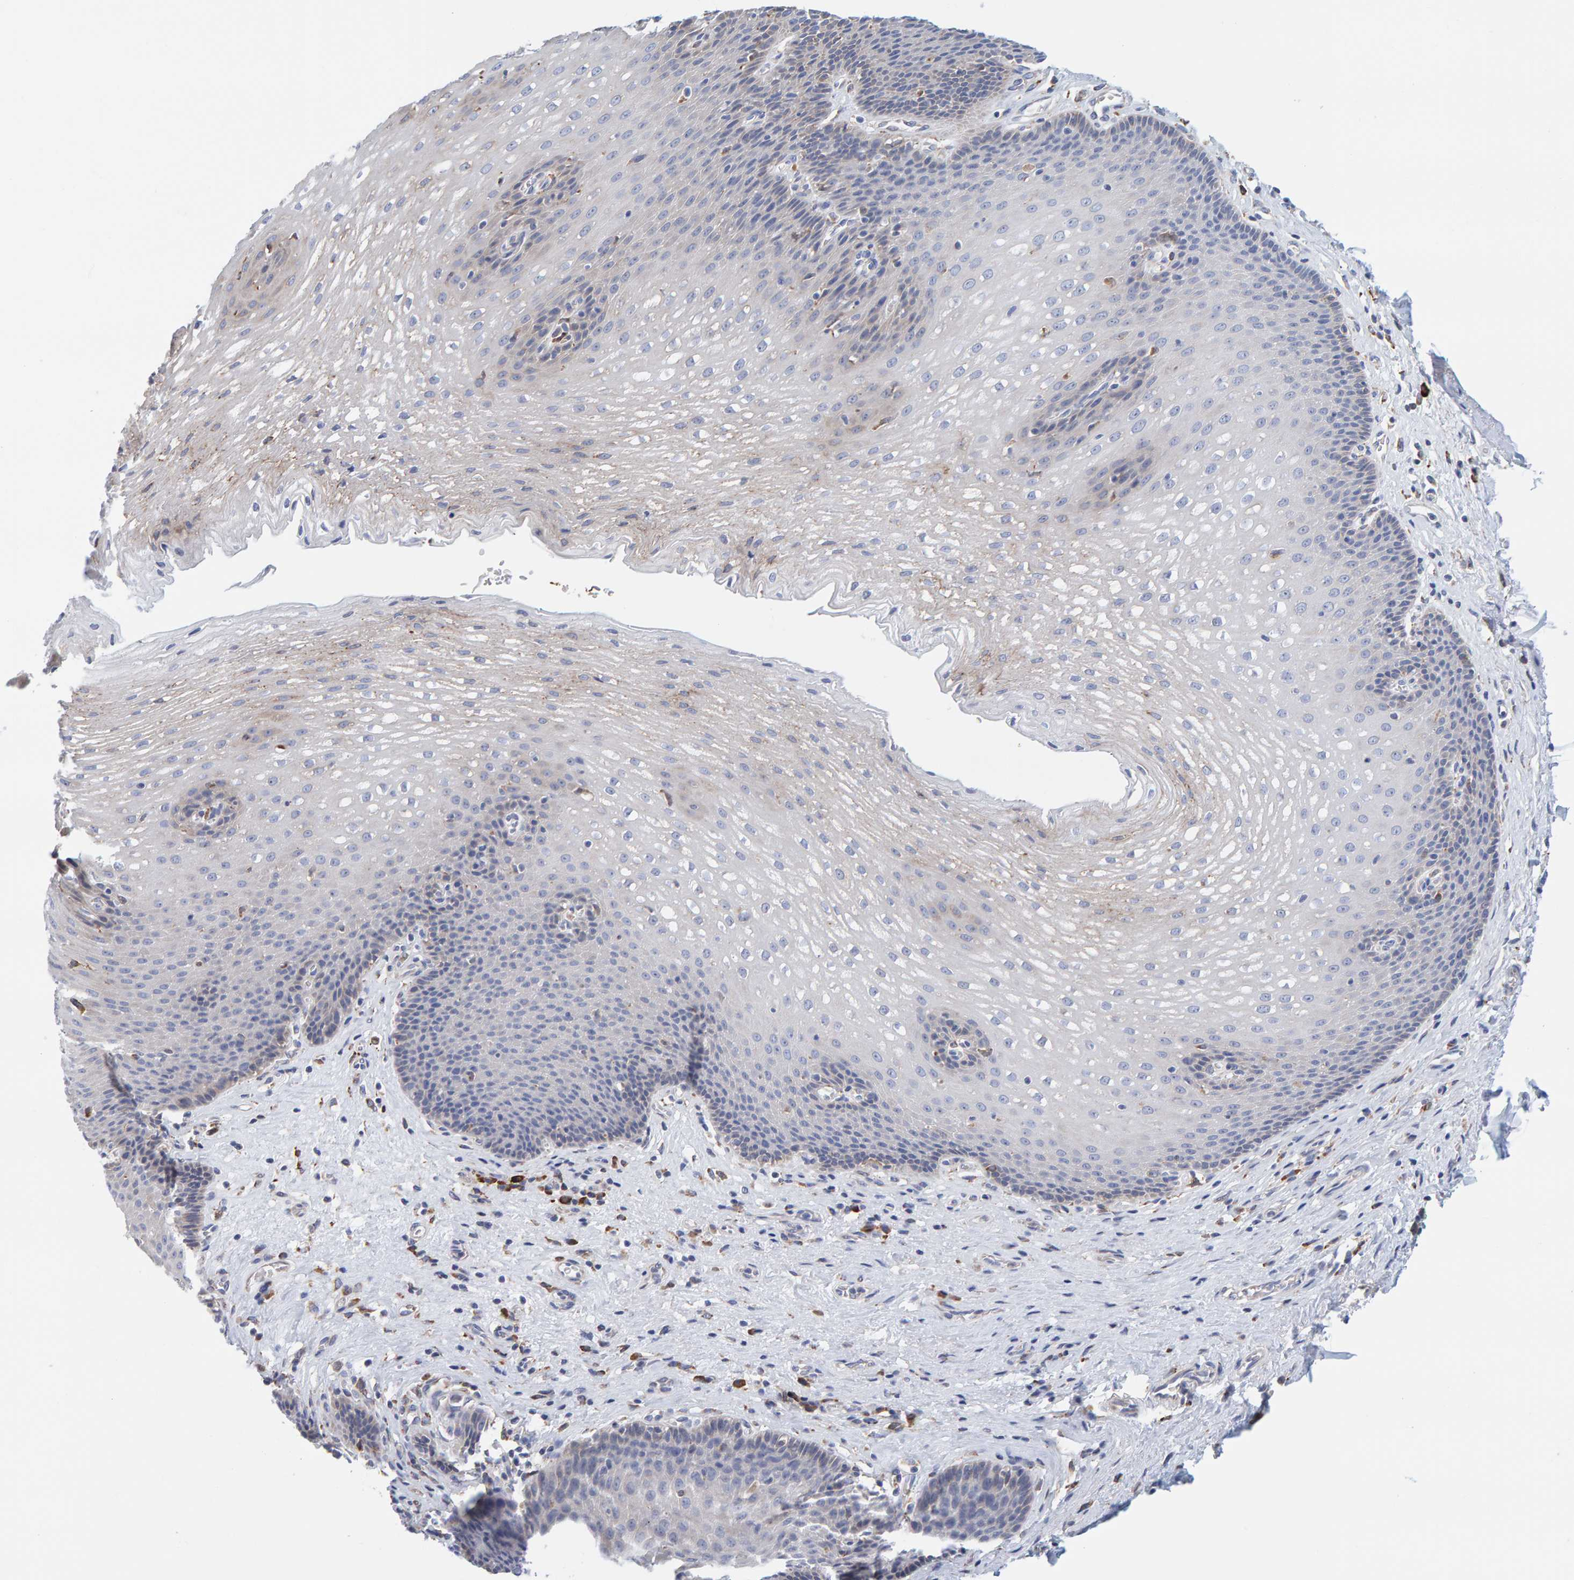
{"staining": {"intensity": "negative", "quantity": "none", "location": "none"}, "tissue": "esophagus", "cell_type": "Squamous epithelial cells", "image_type": "normal", "snomed": [{"axis": "morphology", "description": "Normal tissue, NOS"}, {"axis": "topography", "description": "Esophagus"}], "caption": "A high-resolution histopathology image shows immunohistochemistry staining of benign esophagus, which demonstrates no significant staining in squamous epithelial cells. (Immunohistochemistry (ihc), brightfield microscopy, high magnification).", "gene": "SGPL1", "patient": {"sex": "male", "age": 48}}